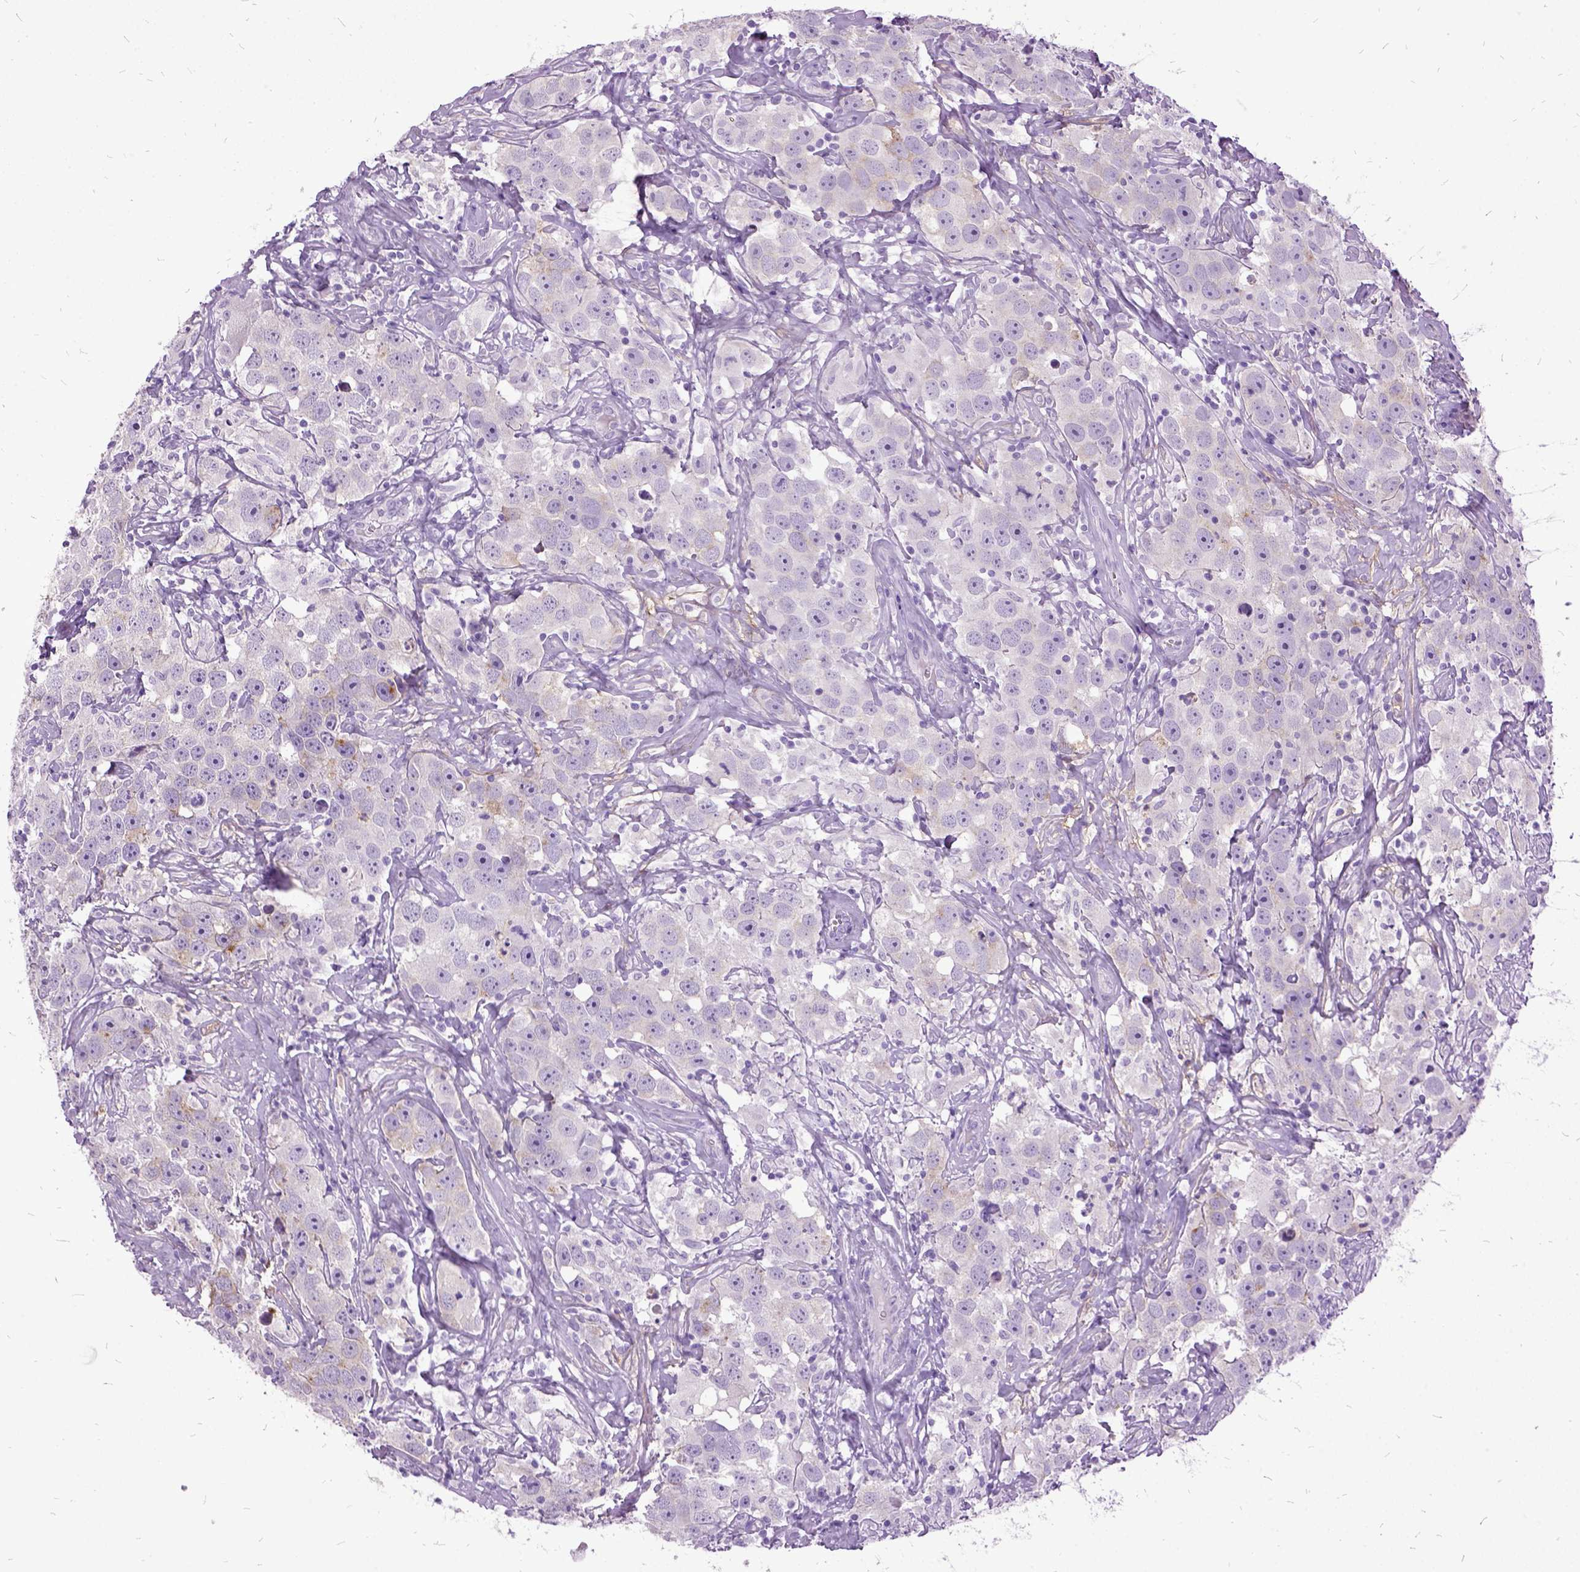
{"staining": {"intensity": "negative", "quantity": "none", "location": "none"}, "tissue": "testis cancer", "cell_type": "Tumor cells", "image_type": "cancer", "snomed": [{"axis": "morphology", "description": "Seminoma, NOS"}, {"axis": "topography", "description": "Testis"}], "caption": "IHC histopathology image of neoplastic tissue: human seminoma (testis) stained with DAB reveals no significant protein positivity in tumor cells.", "gene": "MME", "patient": {"sex": "male", "age": 49}}